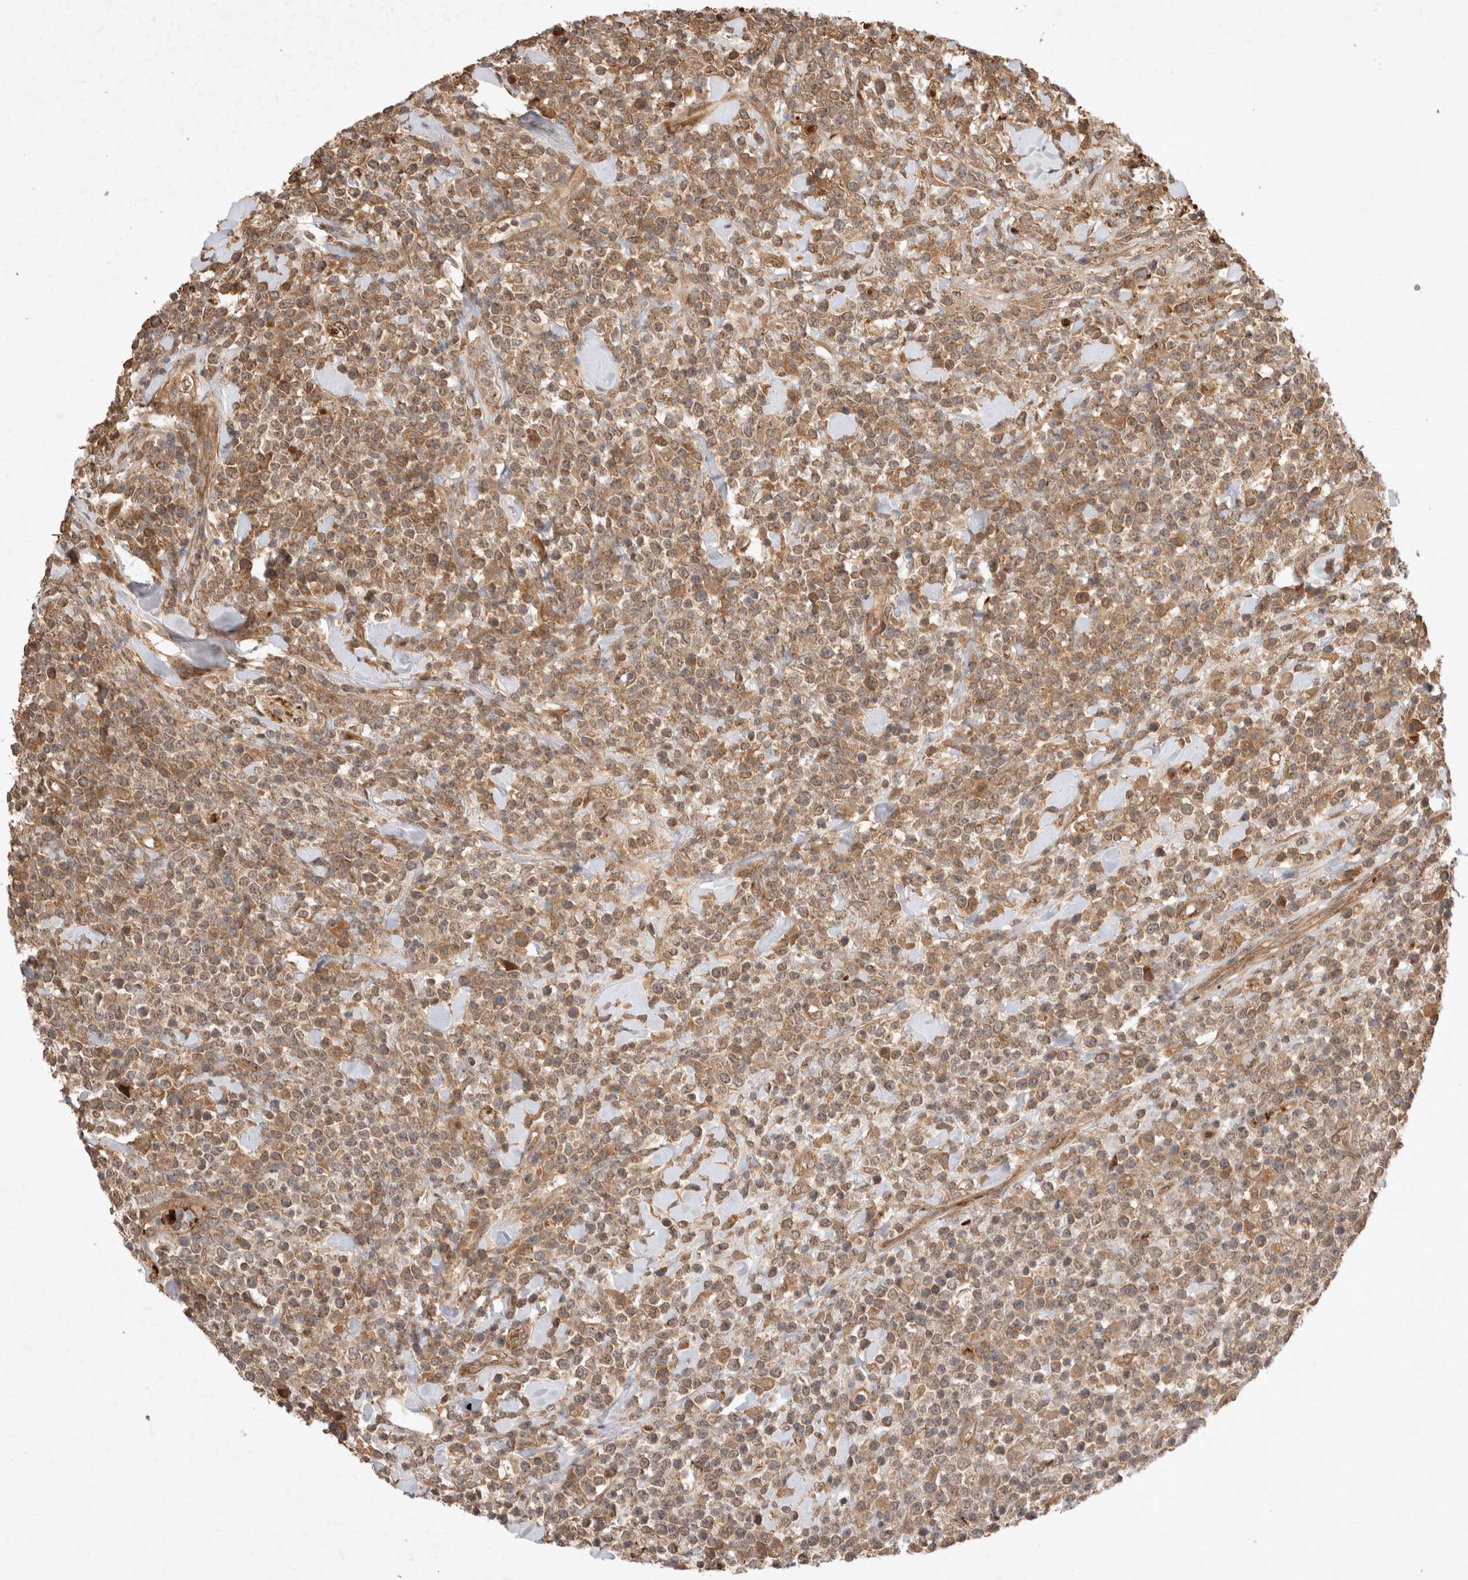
{"staining": {"intensity": "moderate", "quantity": ">75%", "location": "cytoplasmic/membranous"}, "tissue": "lymphoma", "cell_type": "Tumor cells", "image_type": "cancer", "snomed": [{"axis": "morphology", "description": "Malignant lymphoma, non-Hodgkin's type, High grade"}, {"axis": "topography", "description": "Colon"}], "caption": "Moderate cytoplasmic/membranous protein expression is present in about >75% of tumor cells in malignant lymphoma, non-Hodgkin's type (high-grade).", "gene": "FAM221A", "patient": {"sex": "female", "age": 53}}